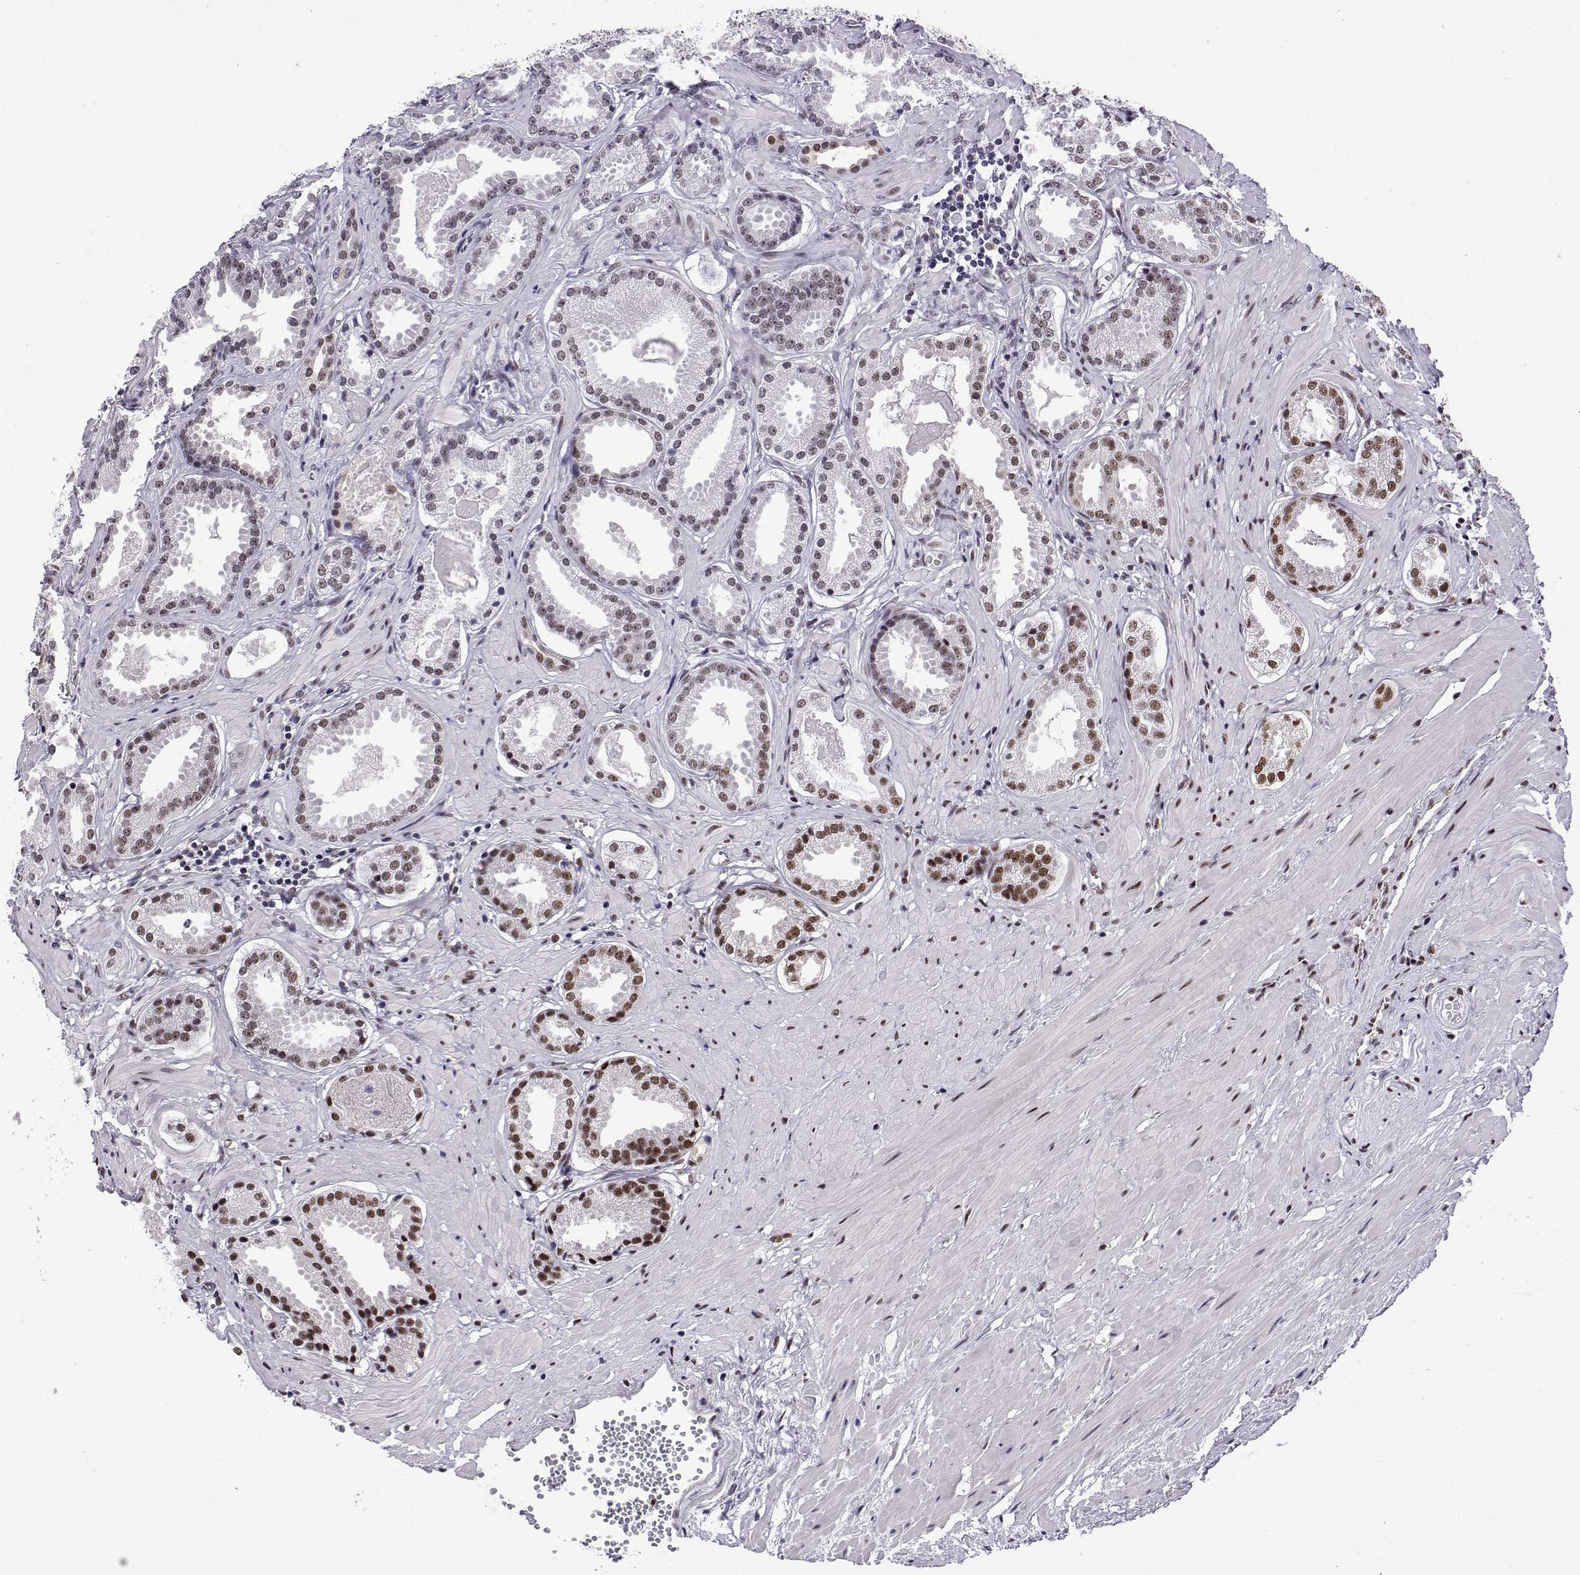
{"staining": {"intensity": "moderate", "quantity": "25%-75%", "location": "nuclear"}, "tissue": "prostate cancer", "cell_type": "Tumor cells", "image_type": "cancer", "snomed": [{"axis": "morphology", "description": "Adenocarcinoma, NOS"}, {"axis": "morphology", "description": "Adenocarcinoma, Low grade"}, {"axis": "topography", "description": "Prostate"}], "caption": "There is medium levels of moderate nuclear staining in tumor cells of low-grade adenocarcinoma (prostate), as demonstrated by immunohistochemical staining (brown color).", "gene": "POLDIP3", "patient": {"sex": "male", "age": 64}}